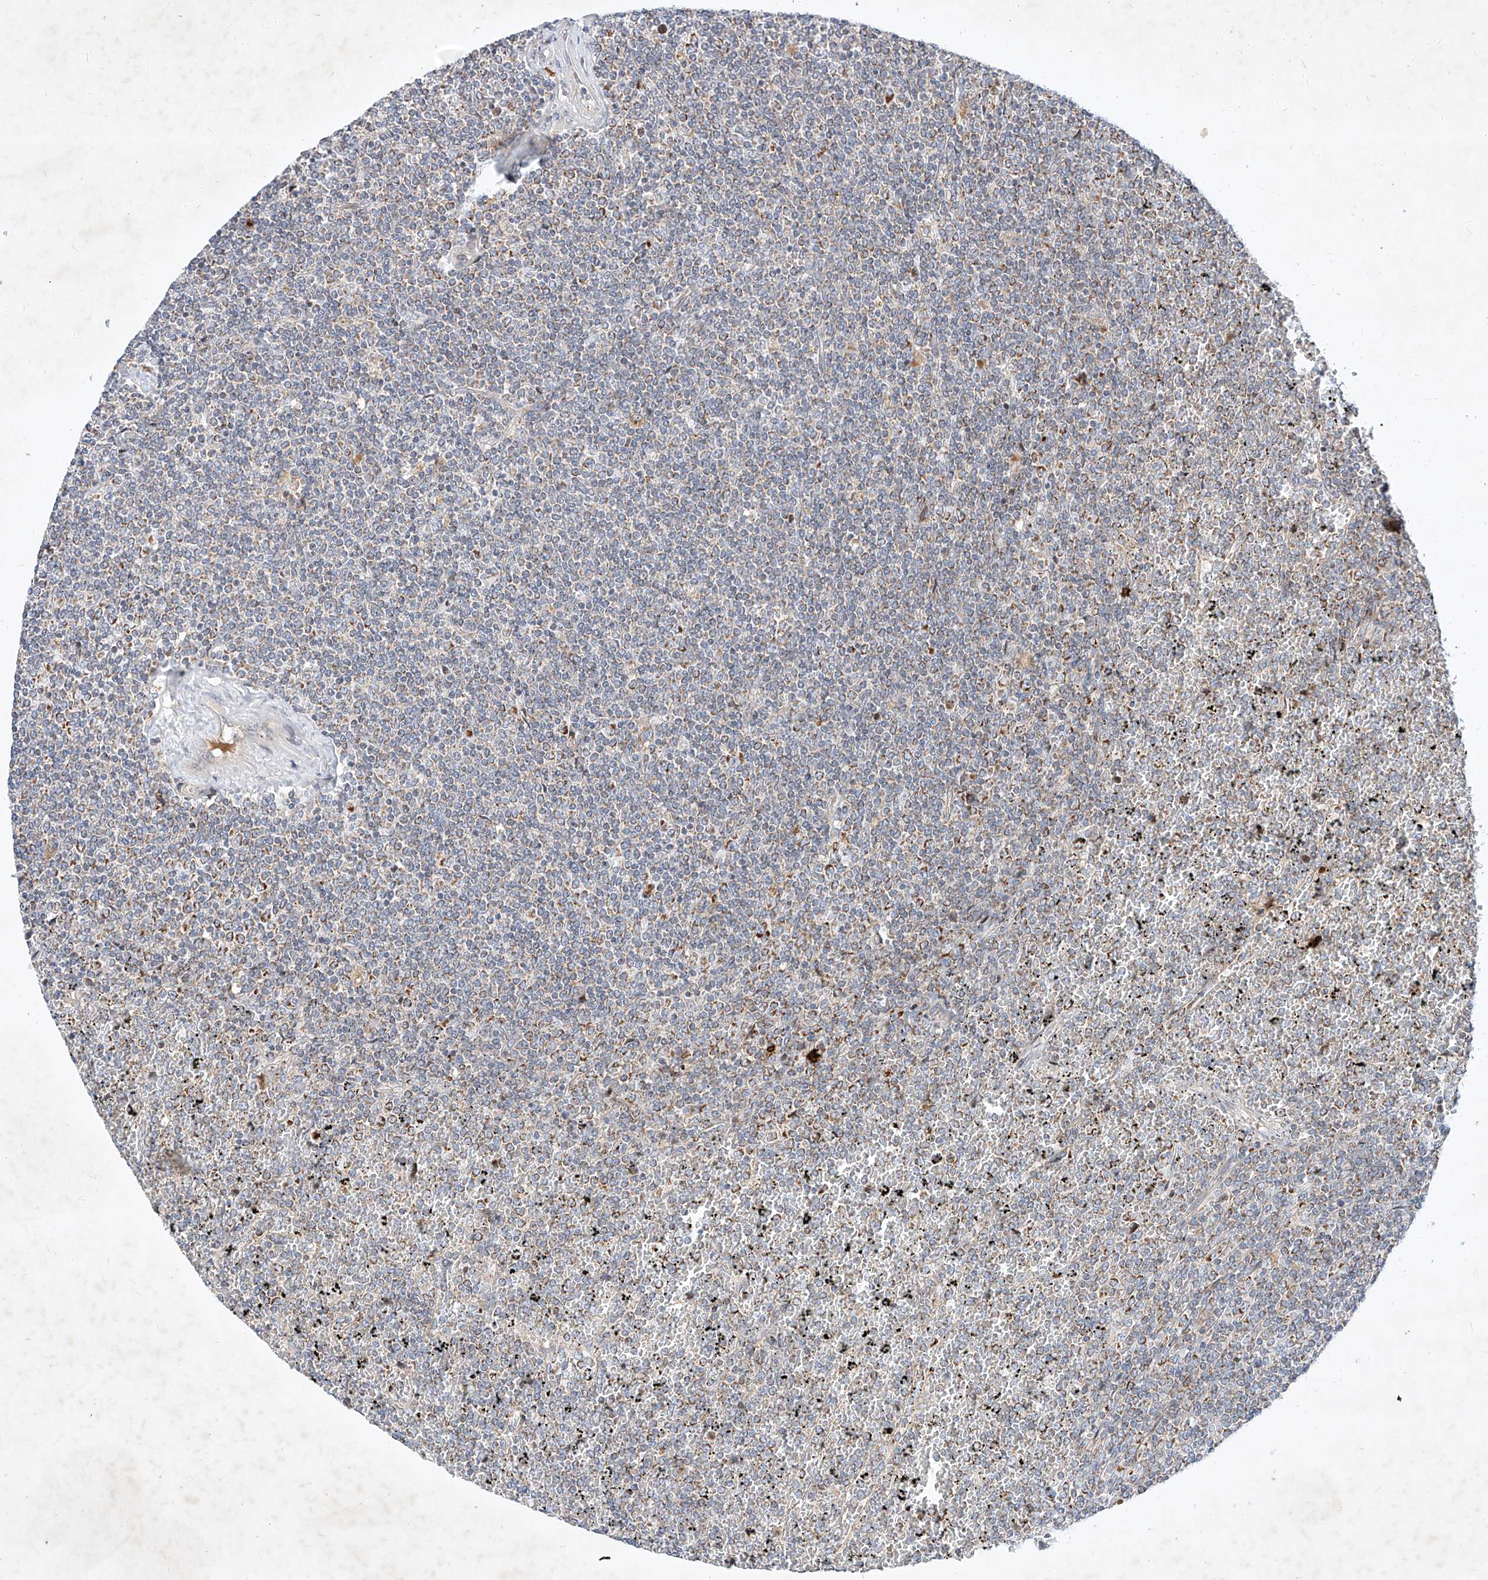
{"staining": {"intensity": "weak", "quantity": "25%-75%", "location": "cytoplasmic/membranous"}, "tissue": "lymphoma", "cell_type": "Tumor cells", "image_type": "cancer", "snomed": [{"axis": "morphology", "description": "Malignant lymphoma, non-Hodgkin's type, Low grade"}, {"axis": "topography", "description": "Spleen"}], "caption": "Malignant lymphoma, non-Hodgkin's type (low-grade) stained with a brown dye shows weak cytoplasmic/membranous positive expression in approximately 25%-75% of tumor cells.", "gene": "OSGEPL1", "patient": {"sex": "female", "age": 19}}